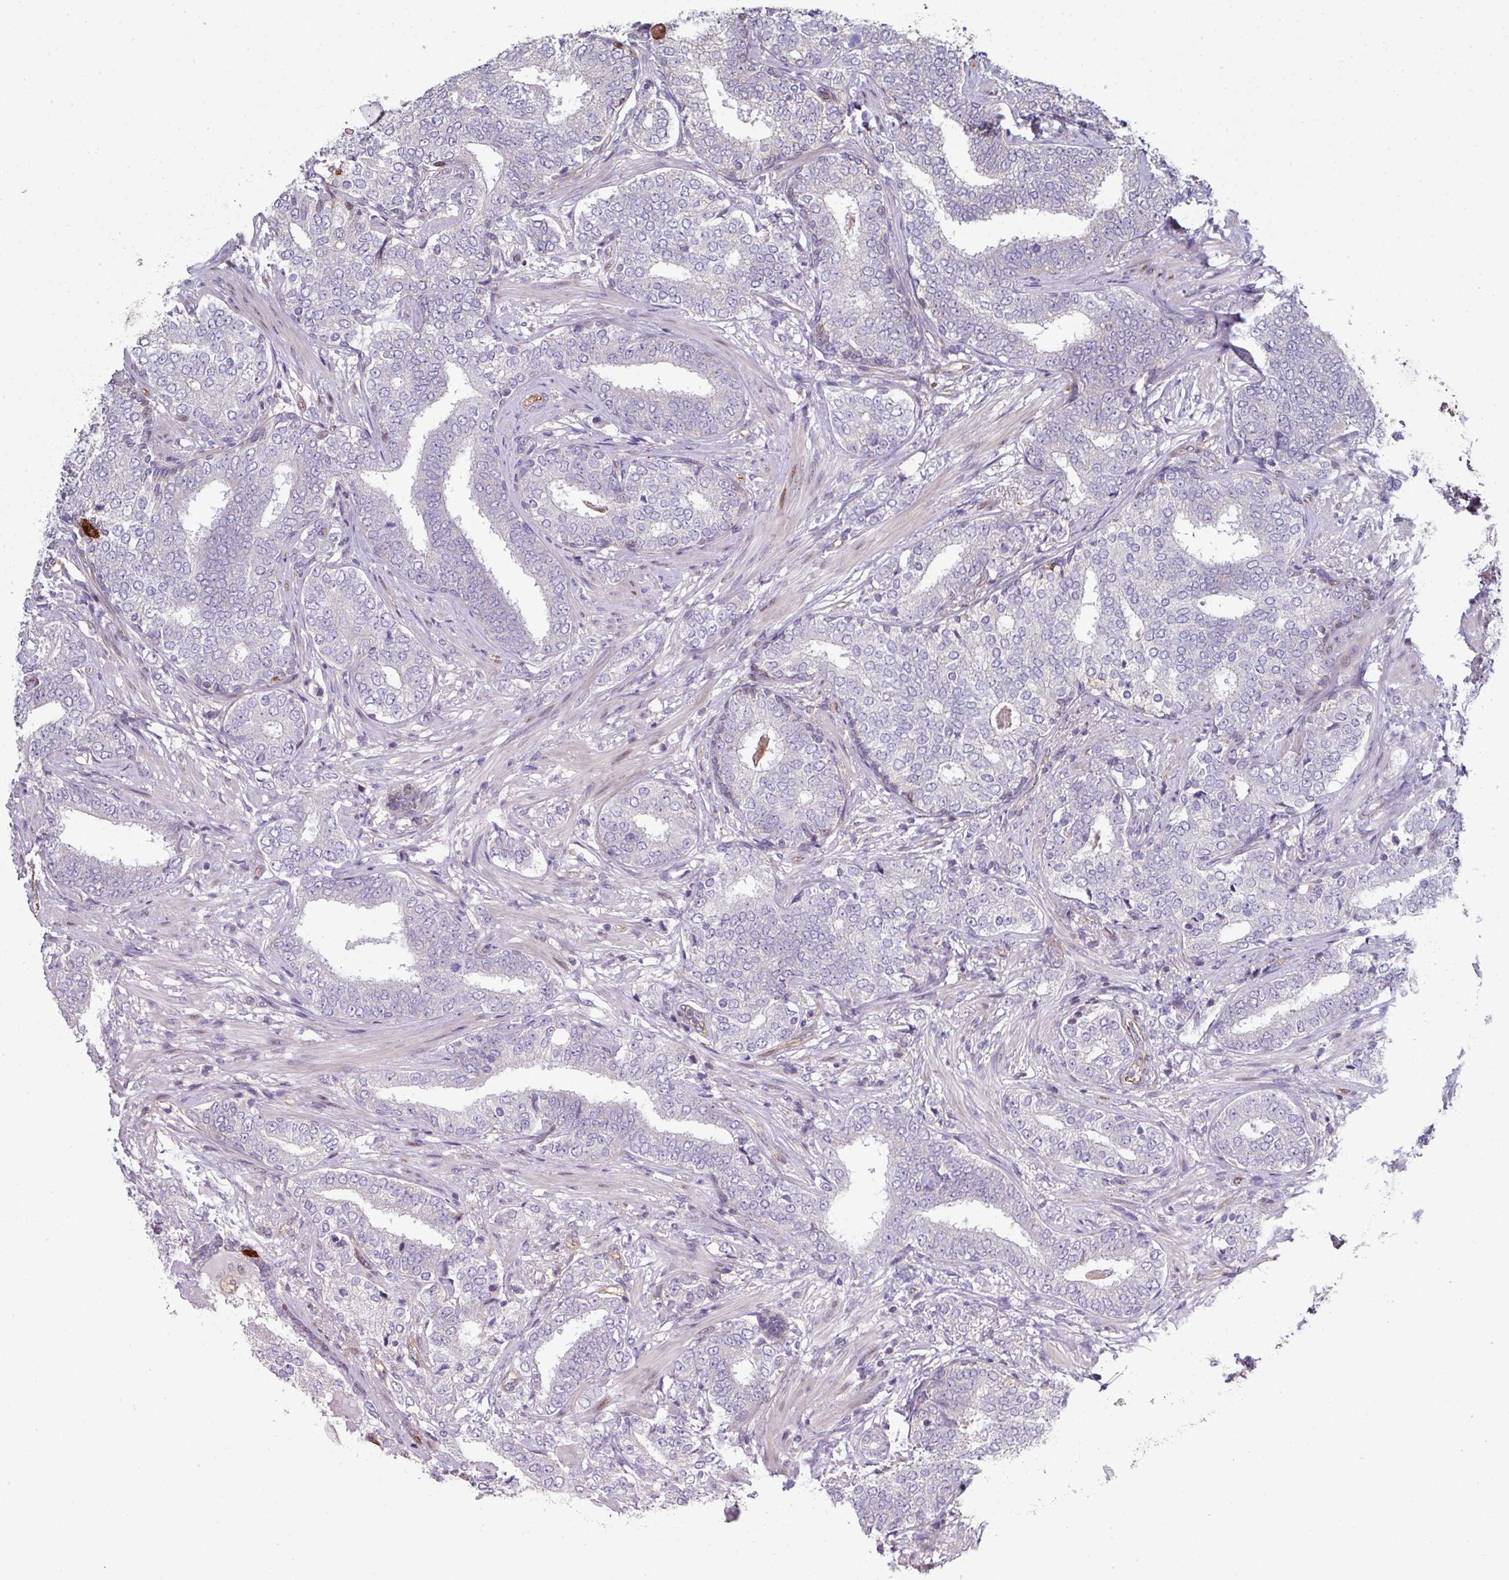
{"staining": {"intensity": "negative", "quantity": "none", "location": "none"}, "tissue": "prostate cancer", "cell_type": "Tumor cells", "image_type": "cancer", "snomed": [{"axis": "morphology", "description": "Adenocarcinoma, High grade"}, {"axis": "topography", "description": "Prostate"}], "caption": "A high-resolution histopathology image shows immunohistochemistry staining of adenocarcinoma (high-grade) (prostate), which shows no significant staining in tumor cells.", "gene": "ANO9", "patient": {"sex": "male", "age": 72}}